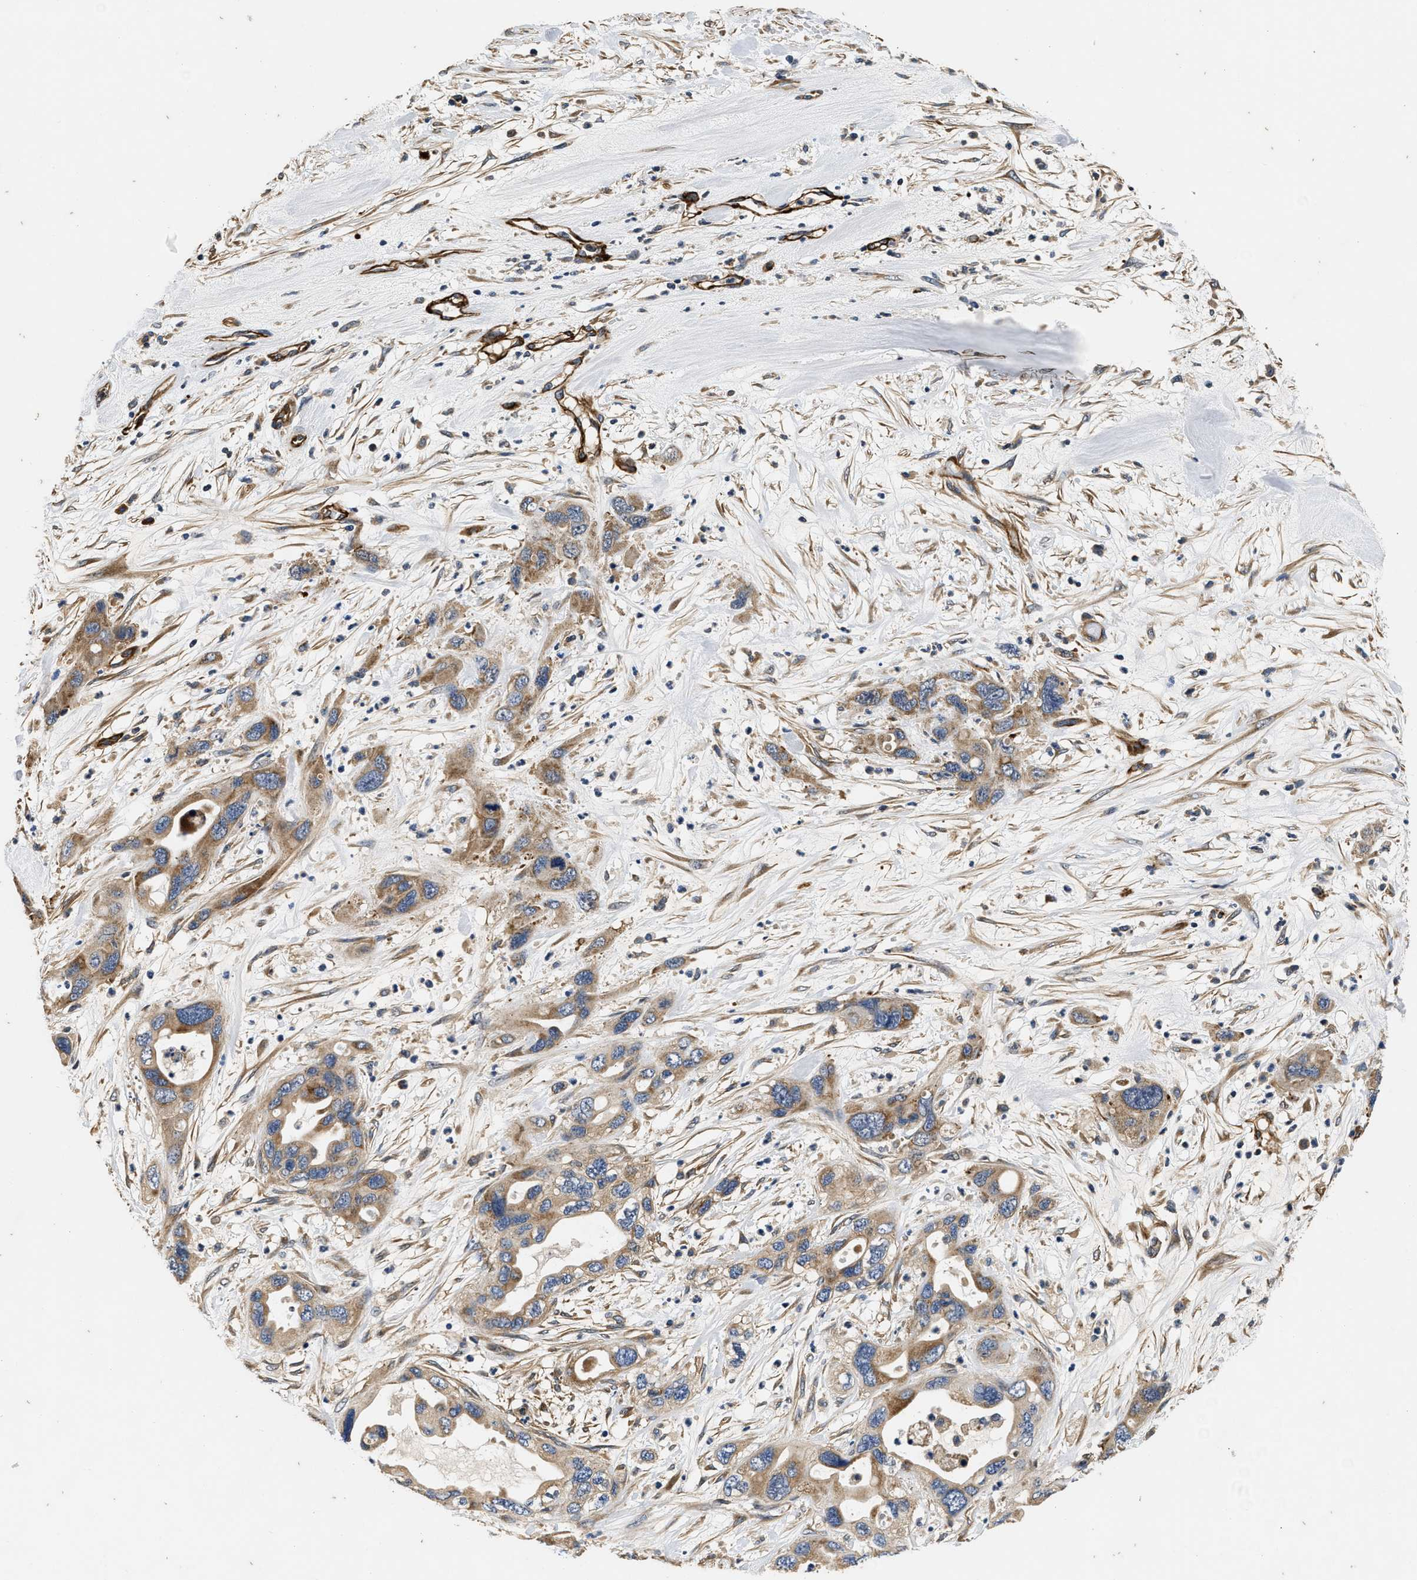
{"staining": {"intensity": "moderate", "quantity": ">75%", "location": "cytoplasmic/membranous"}, "tissue": "pancreatic cancer", "cell_type": "Tumor cells", "image_type": "cancer", "snomed": [{"axis": "morphology", "description": "Adenocarcinoma, NOS"}, {"axis": "topography", "description": "Pancreas"}], "caption": "A histopathology image of pancreatic cancer stained for a protein shows moderate cytoplasmic/membranous brown staining in tumor cells.", "gene": "NME6", "patient": {"sex": "female", "age": 71}}